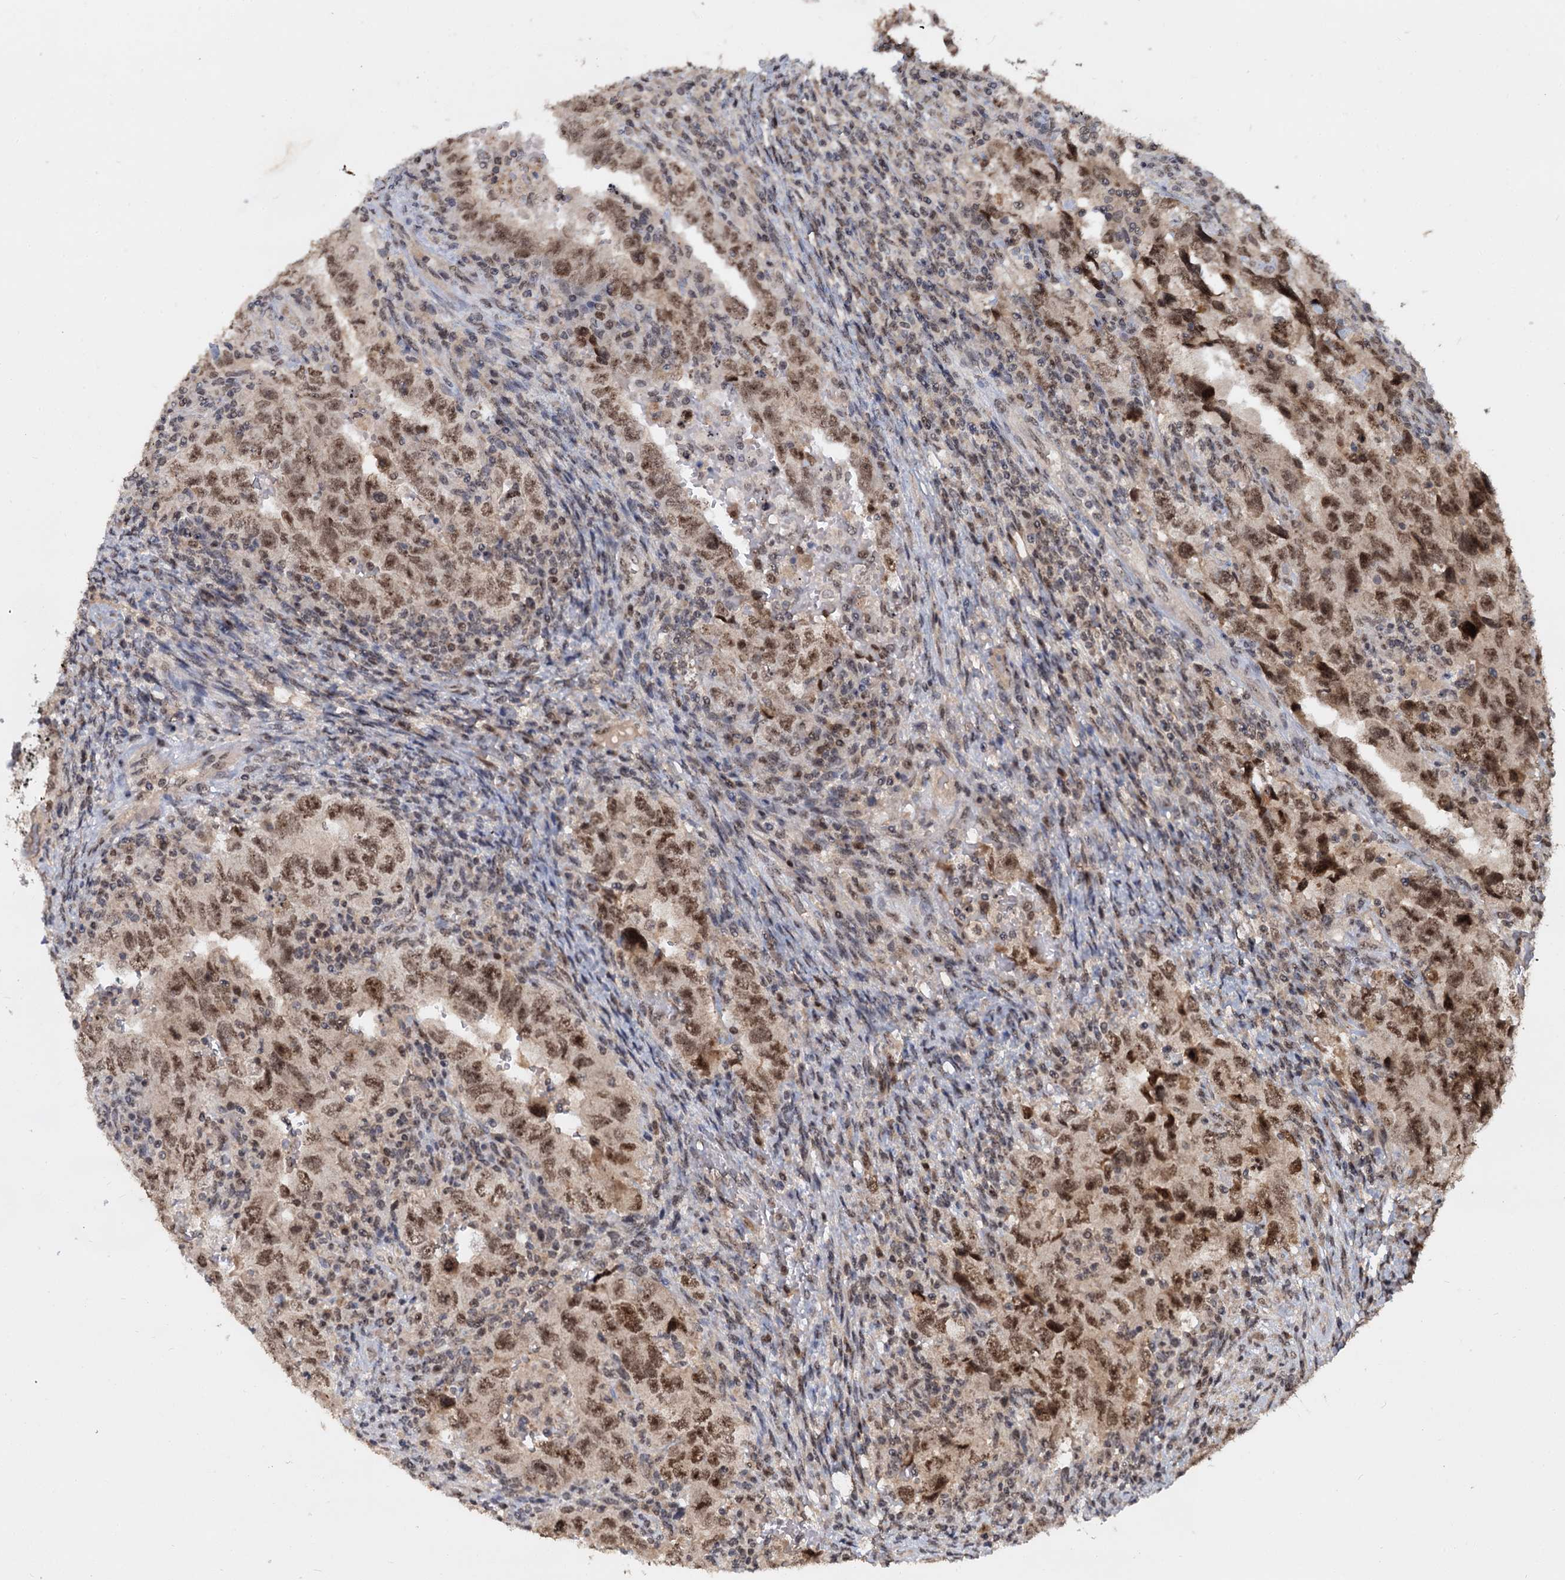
{"staining": {"intensity": "moderate", "quantity": ">75%", "location": "nuclear"}, "tissue": "testis cancer", "cell_type": "Tumor cells", "image_type": "cancer", "snomed": [{"axis": "morphology", "description": "Carcinoma, Embryonal, NOS"}, {"axis": "topography", "description": "Testis"}], "caption": "Protein analysis of testis embryonal carcinoma tissue shows moderate nuclear staining in about >75% of tumor cells.", "gene": "FAM216B", "patient": {"sex": "male", "age": 26}}